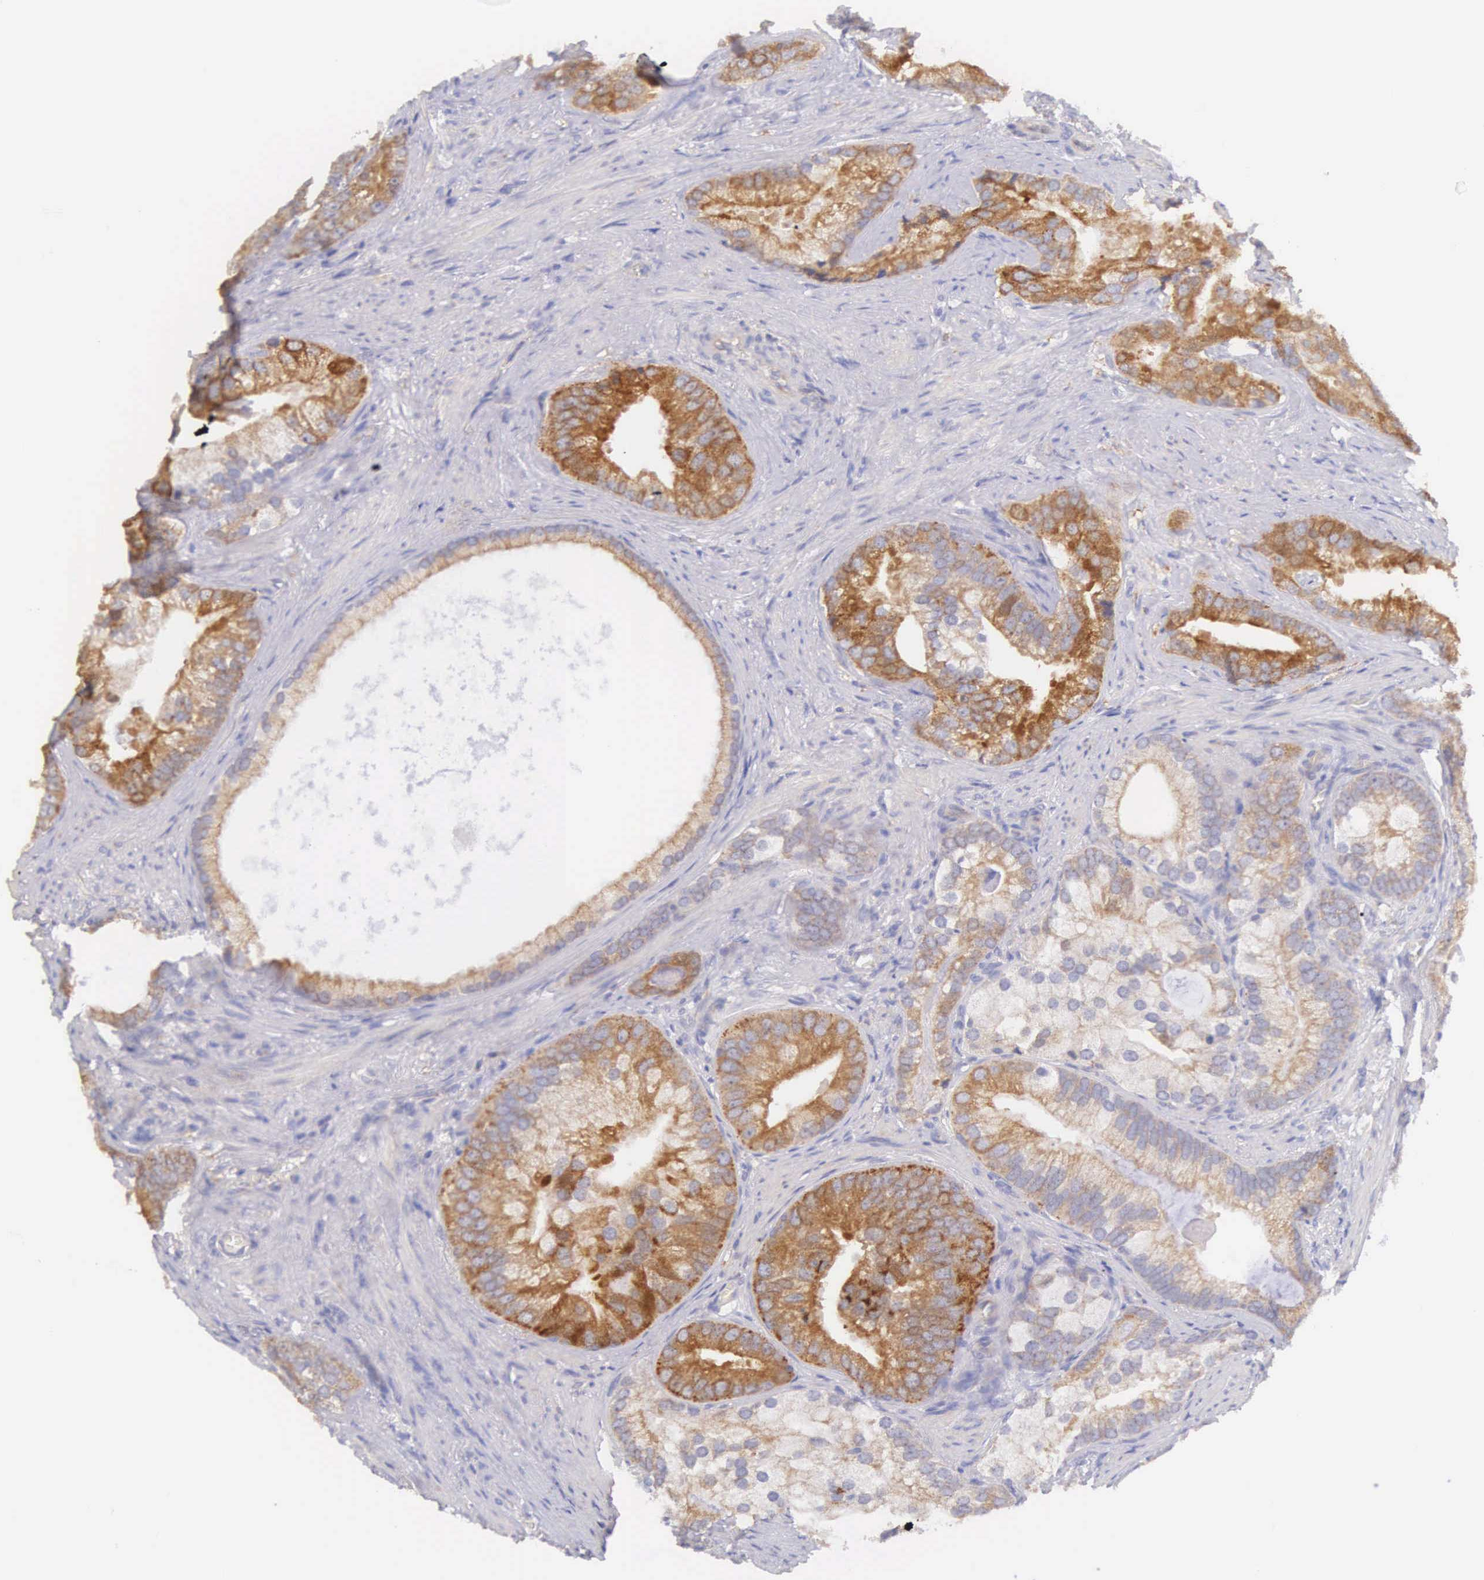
{"staining": {"intensity": "moderate", "quantity": ">75%", "location": "cytoplasmic/membranous"}, "tissue": "prostate cancer", "cell_type": "Tumor cells", "image_type": "cancer", "snomed": [{"axis": "morphology", "description": "Adenocarcinoma, Low grade"}, {"axis": "topography", "description": "Prostate"}], "caption": "The histopathology image demonstrates staining of prostate adenocarcinoma (low-grade), revealing moderate cytoplasmic/membranous protein positivity (brown color) within tumor cells.", "gene": "NSDHL", "patient": {"sex": "male", "age": 71}}